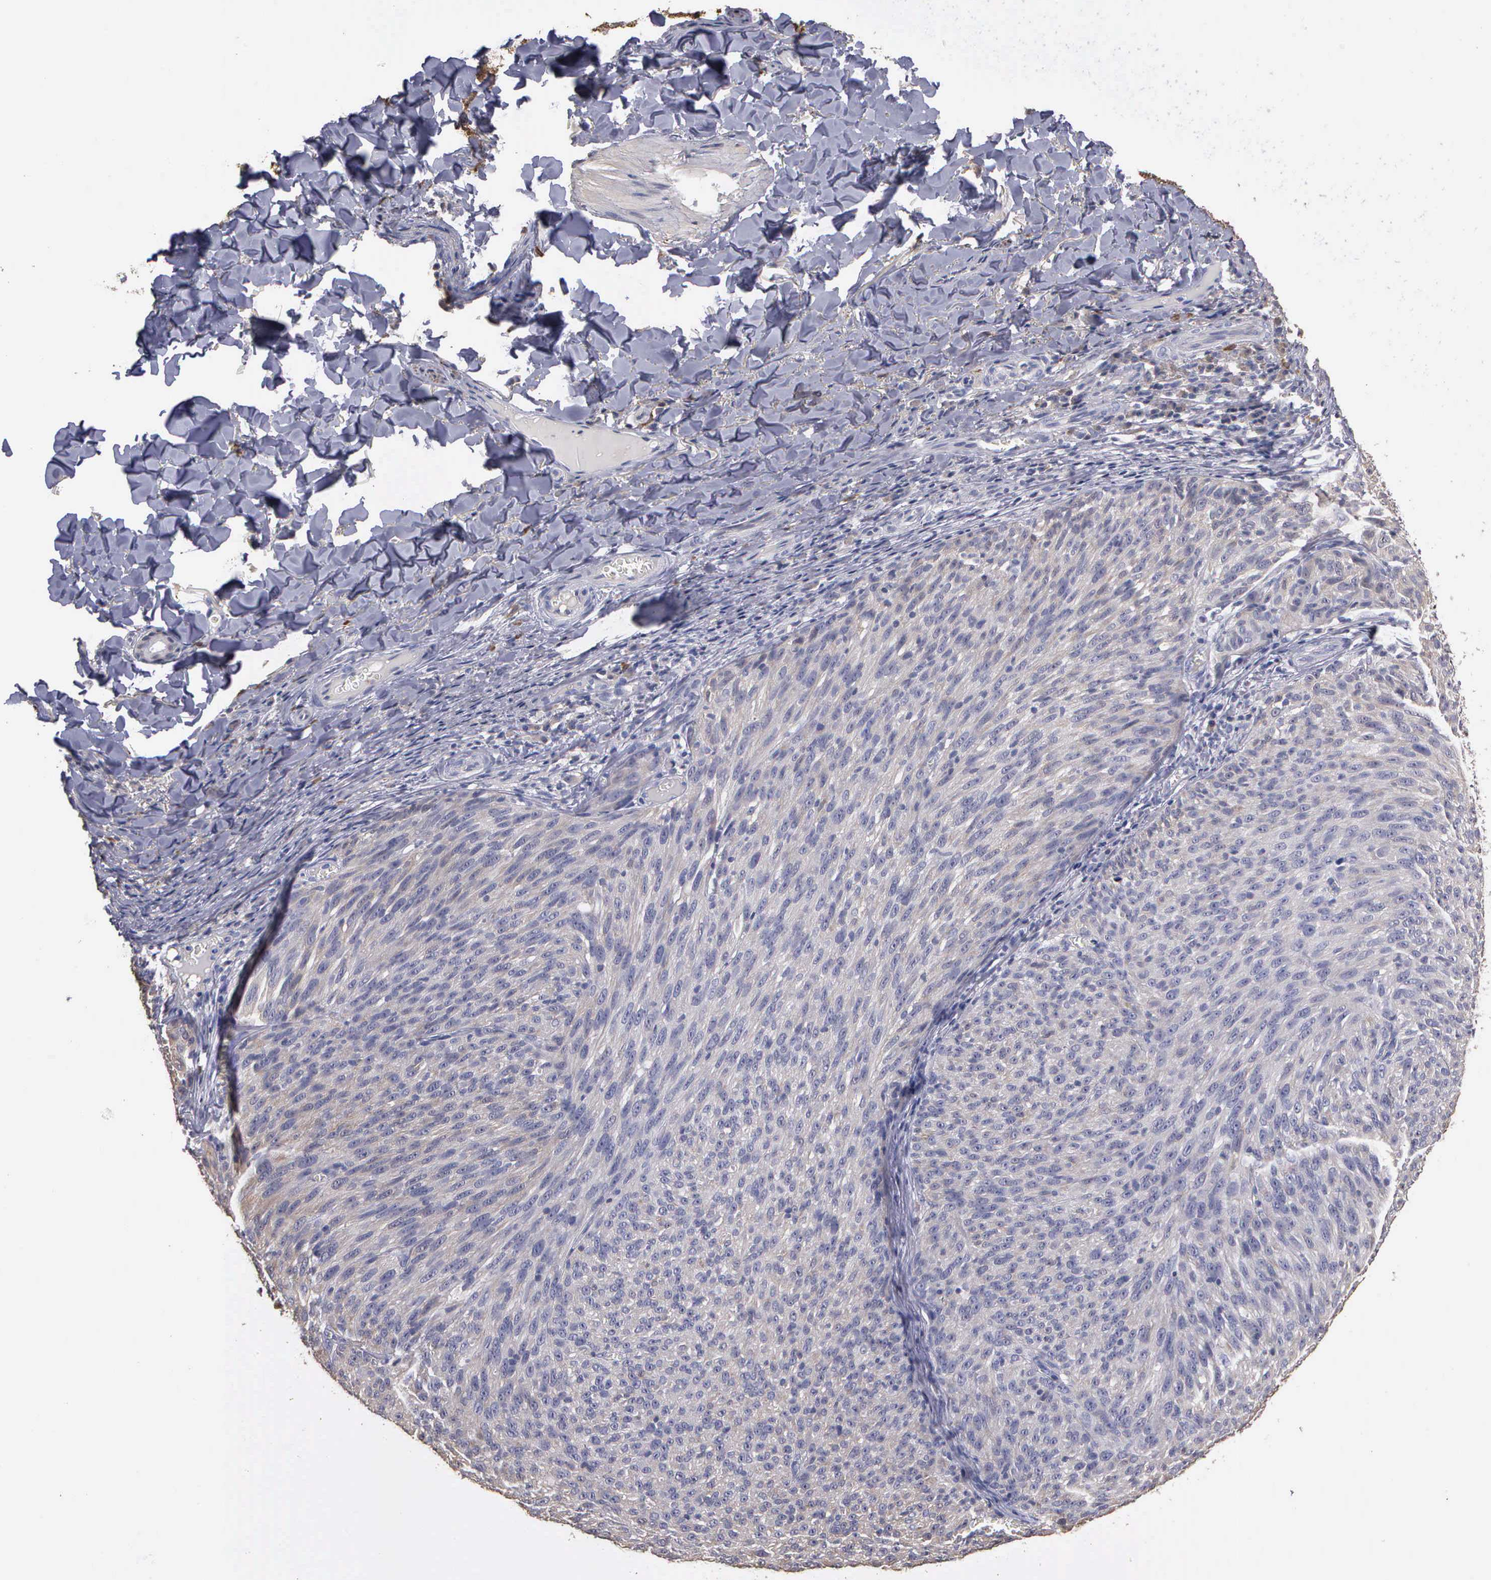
{"staining": {"intensity": "negative", "quantity": "none", "location": "none"}, "tissue": "melanoma", "cell_type": "Tumor cells", "image_type": "cancer", "snomed": [{"axis": "morphology", "description": "Malignant melanoma, NOS"}, {"axis": "topography", "description": "Skin"}], "caption": "Protein analysis of melanoma reveals no significant staining in tumor cells. (DAB IHC with hematoxylin counter stain).", "gene": "ENO3", "patient": {"sex": "male", "age": 76}}